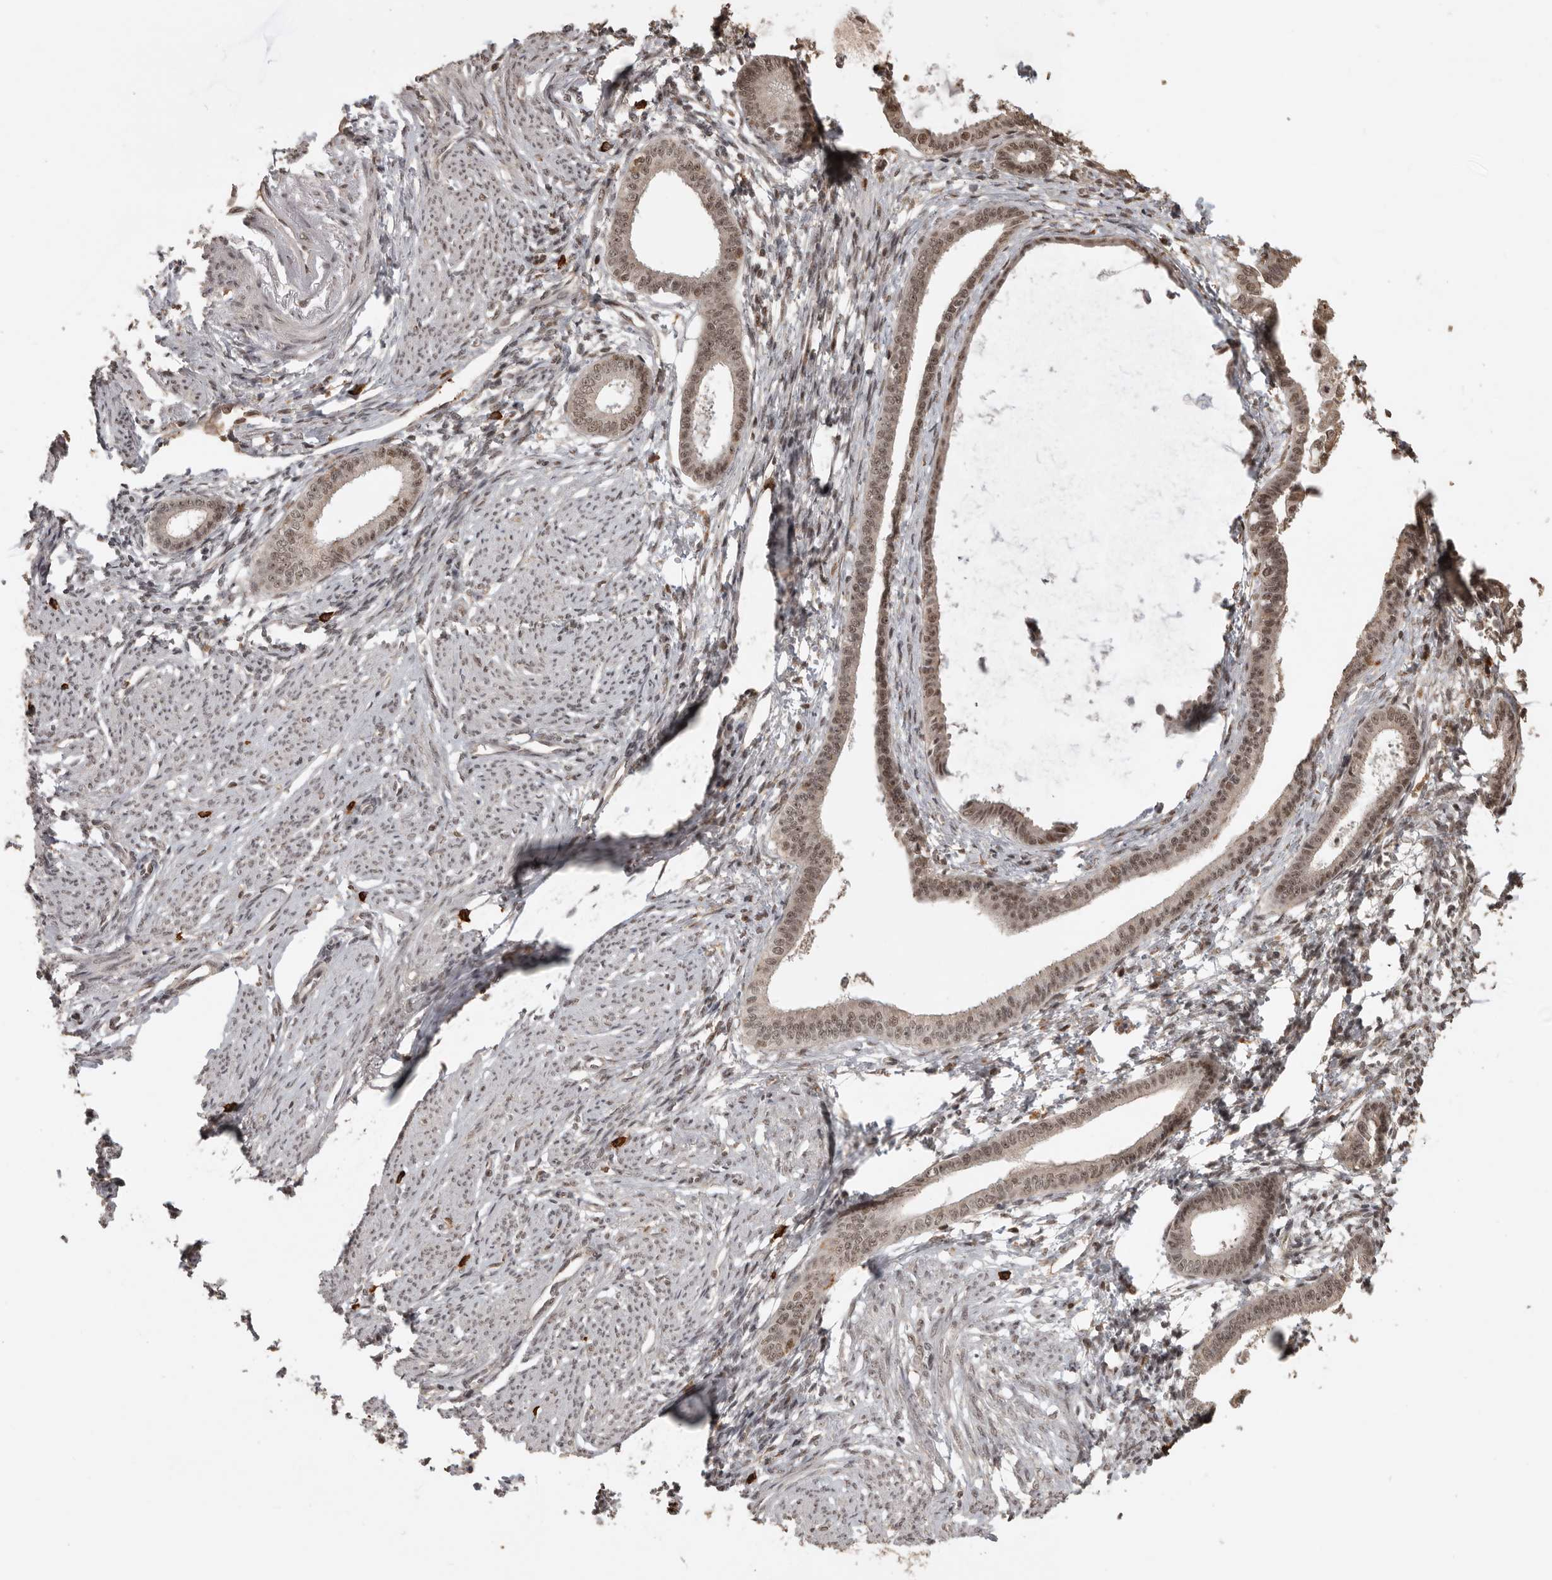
{"staining": {"intensity": "negative", "quantity": "none", "location": "none"}, "tissue": "endometrium", "cell_type": "Cells in endometrial stroma", "image_type": "normal", "snomed": [{"axis": "morphology", "description": "Normal tissue, NOS"}, {"axis": "topography", "description": "Endometrium"}], "caption": "This is a micrograph of immunohistochemistry (IHC) staining of unremarkable endometrium, which shows no positivity in cells in endometrial stroma.", "gene": "CBLL1", "patient": {"sex": "female", "age": 56}}